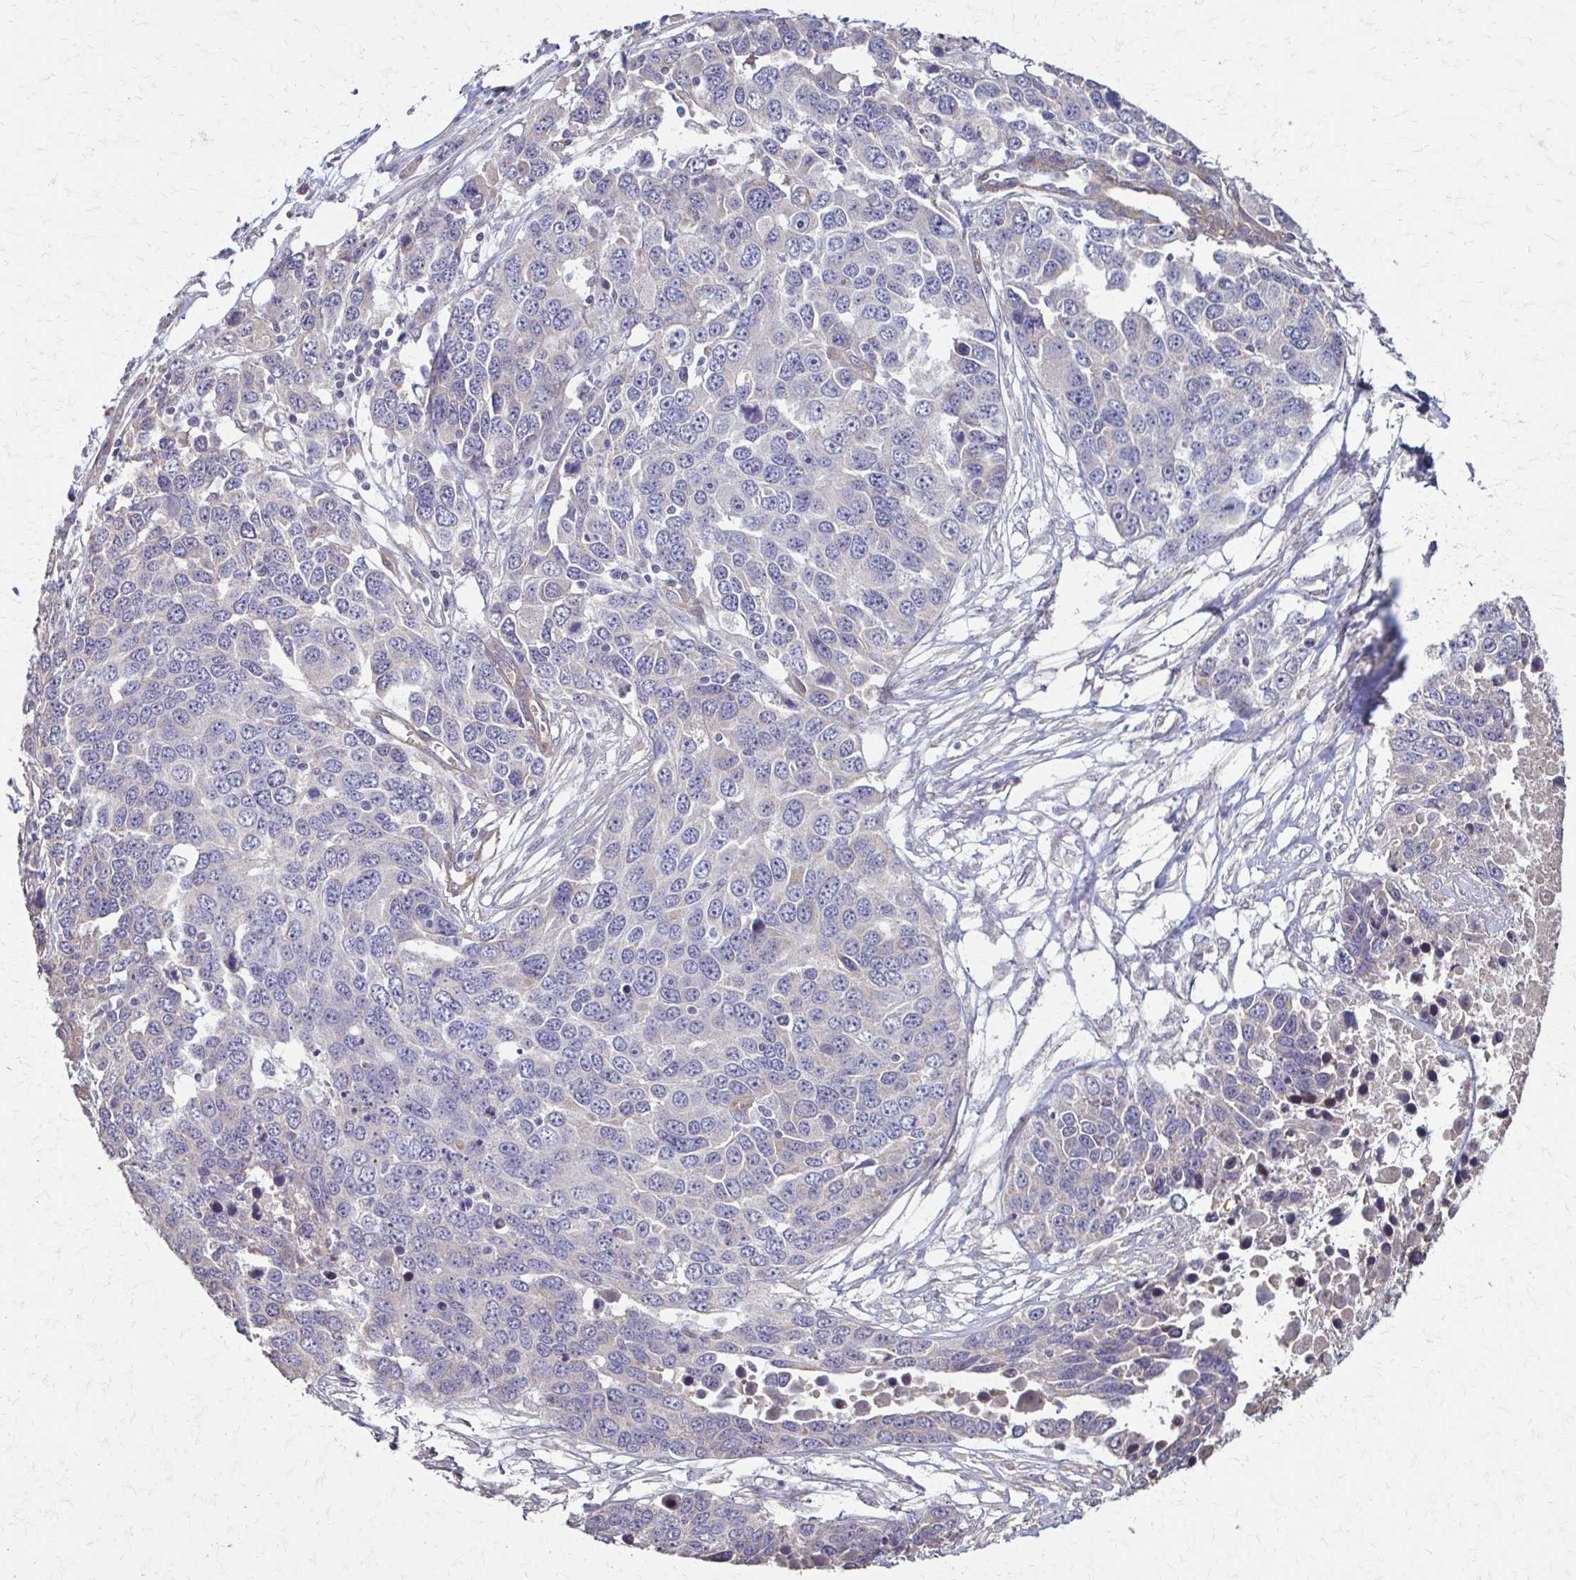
{"staining": {"intensity": "negative", "quantity": "none", "location": "none"}, "tissue": "ovarian cancer", "cell_type": "Tumor cells", "image_type": "cancer", "snomed": [{"axis": "morphology", "description": "Cystadenocarcinoma, serous, NOS"}, {"axis": "topography", "description": "Ovary"}], "caption": "High magnification brightfield microscopy of ovarian serous cystadenocarcinoma stained with DAB (3,3'-diaminobenzidine) (brown) and counterstained with hematoxylin (blue): tumor cells show no significant positivity.", "gene": "IL18BP", "patient": {"sex": "female", "age": 76}}